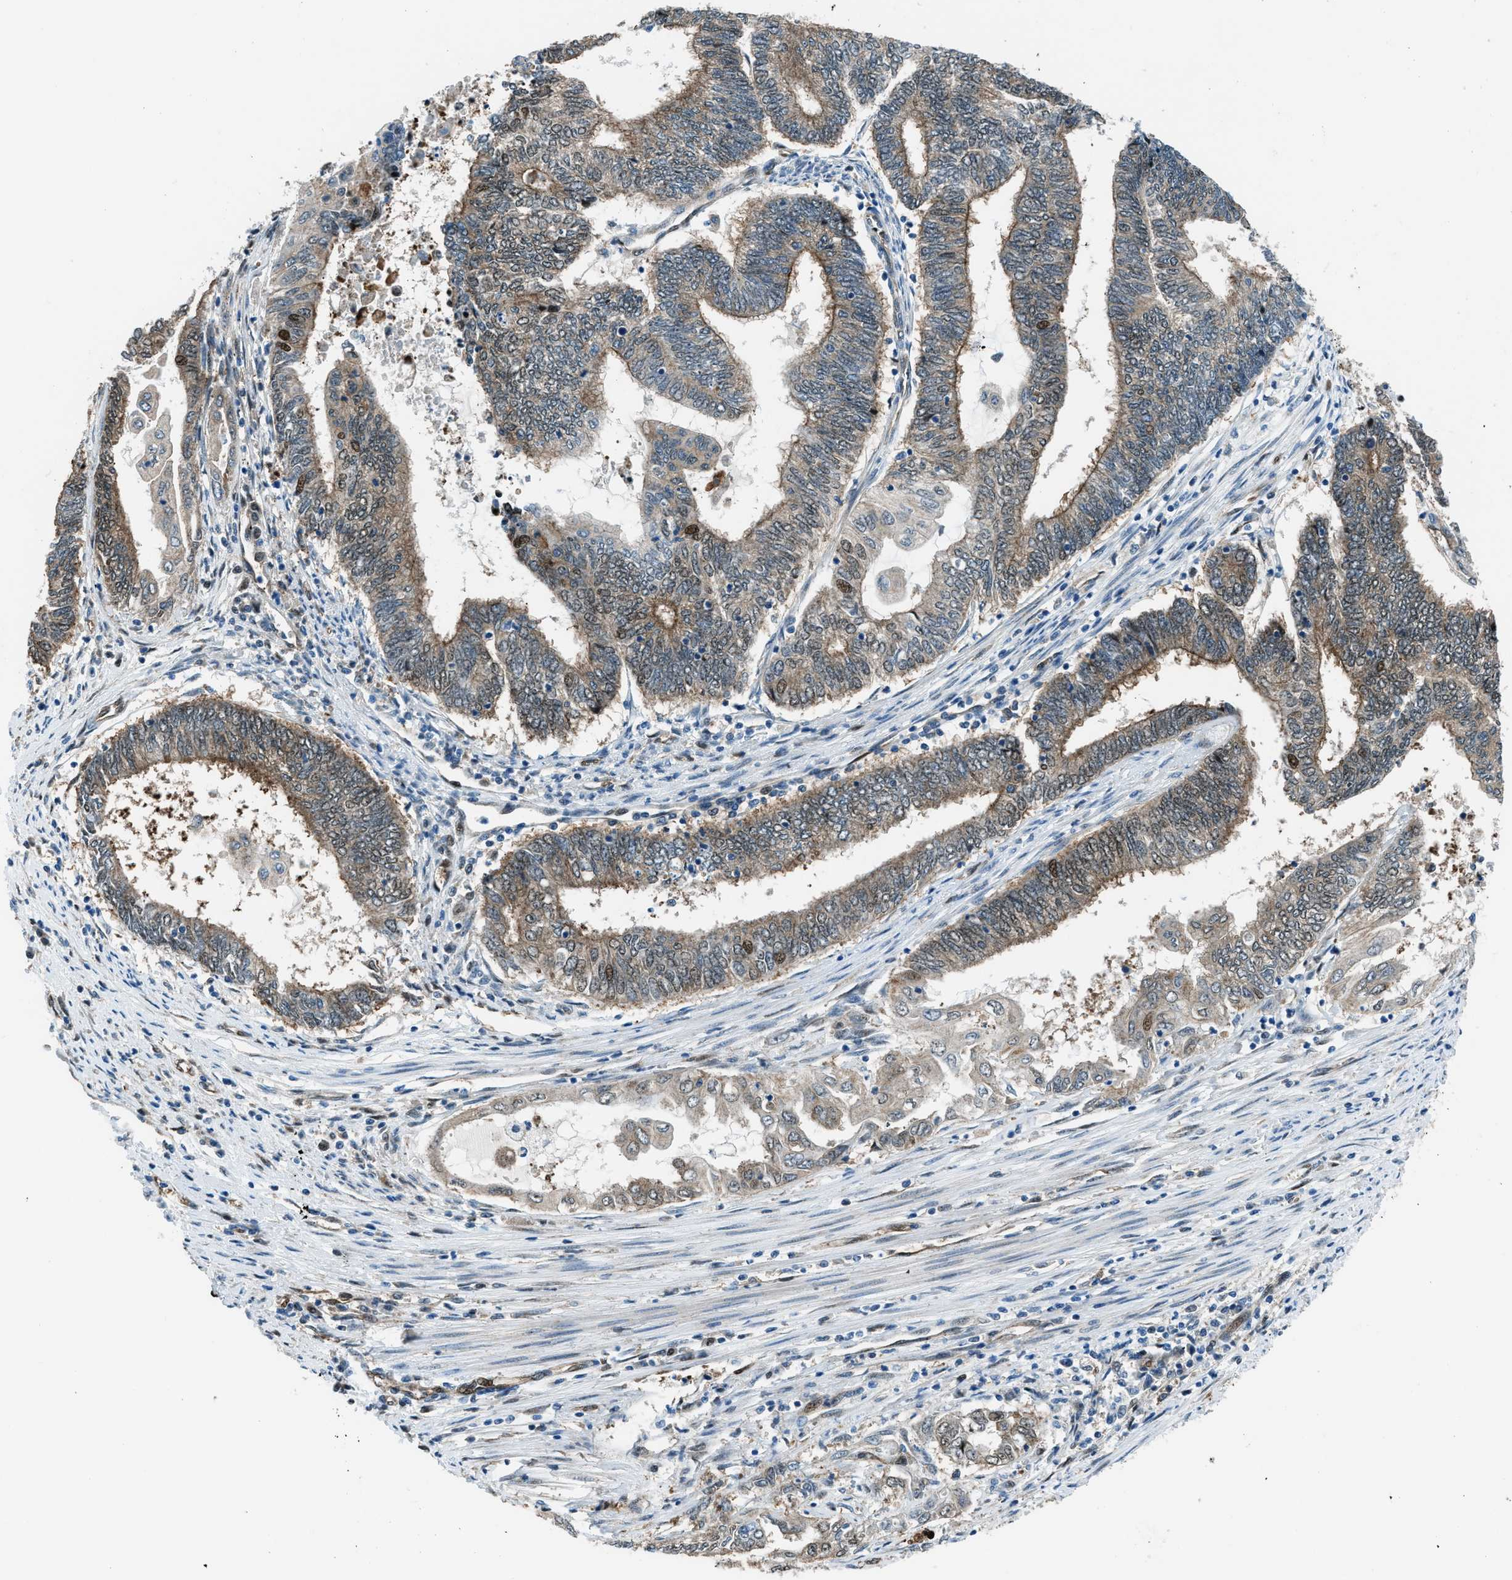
{"staining": {"intensity": "moderate", "quantity": ">75%", "location": "cytoplasmic/membranous"}, "tissue": "endometrial cancer", "cell_type": "Tumor cells", "image_type": "cancer", "snomed": [{"axis": "morphology", "description": "Adenocarcinoma, NOS"}, {"axis": "topography", "description": "Uterus"}, {"axis": "topography", "description": "Endometrium"}], "caption": "Immunohistochemical staining of human endometrial cancer reveals medium levels of moderate cytoplasmic/membranous protein positivity in about >75% of tumor cells. The protein is stained brown, and the nuclei are stained in blue (DAB (3,3'-diaminobenzidine) IHC with brightfield microscopy, high magnification).", "gene": "YWHAE", "patient": {"sex": "female", "age": 70}}